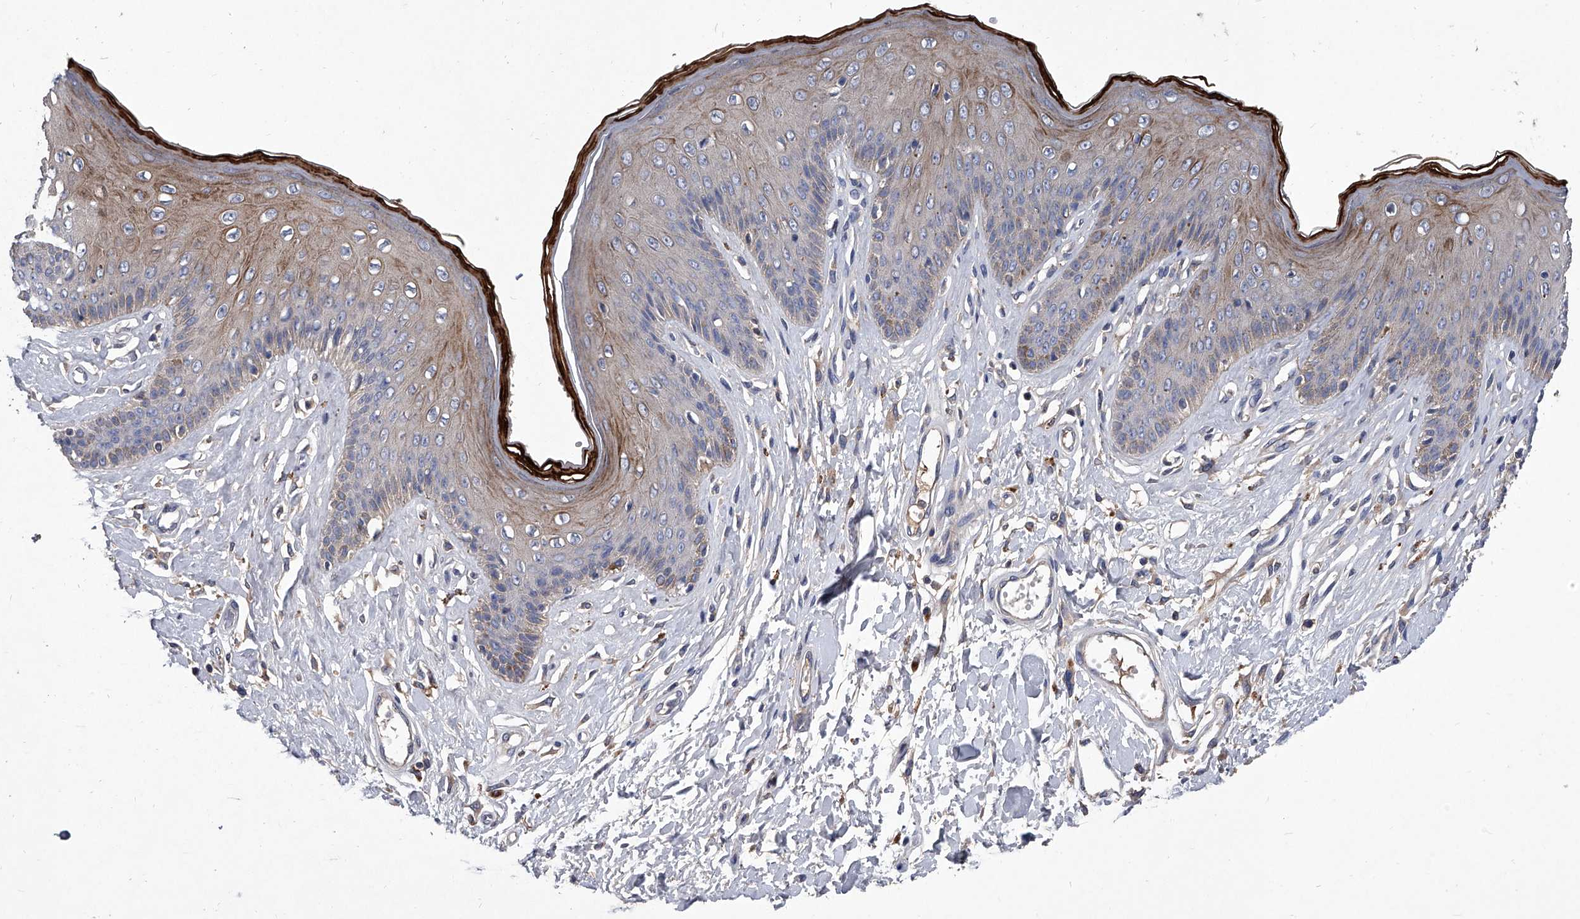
{"staining": {"intensity": "strong", "quantity": "<25%", "location": "cytoplasmic/membranous"}, "tissue": "skin", "cell_type": "Epidermal cells", "image_type": "normal", "snomed": [{"axis": "morphology", "description": "Normal tissue, NOS"}, {"axis": "morphology", "description": "Squamous cell carcinoma, NOS"}, {"axis": "topography", "description": "Vulva"}], "caption": "IHC of benign human skin shows medium levels of strong cytoplasmic/membranous staining in about <25% of epidermal cells.", "gene": "C5", "patient": {"sex": "female", "age": 85}}